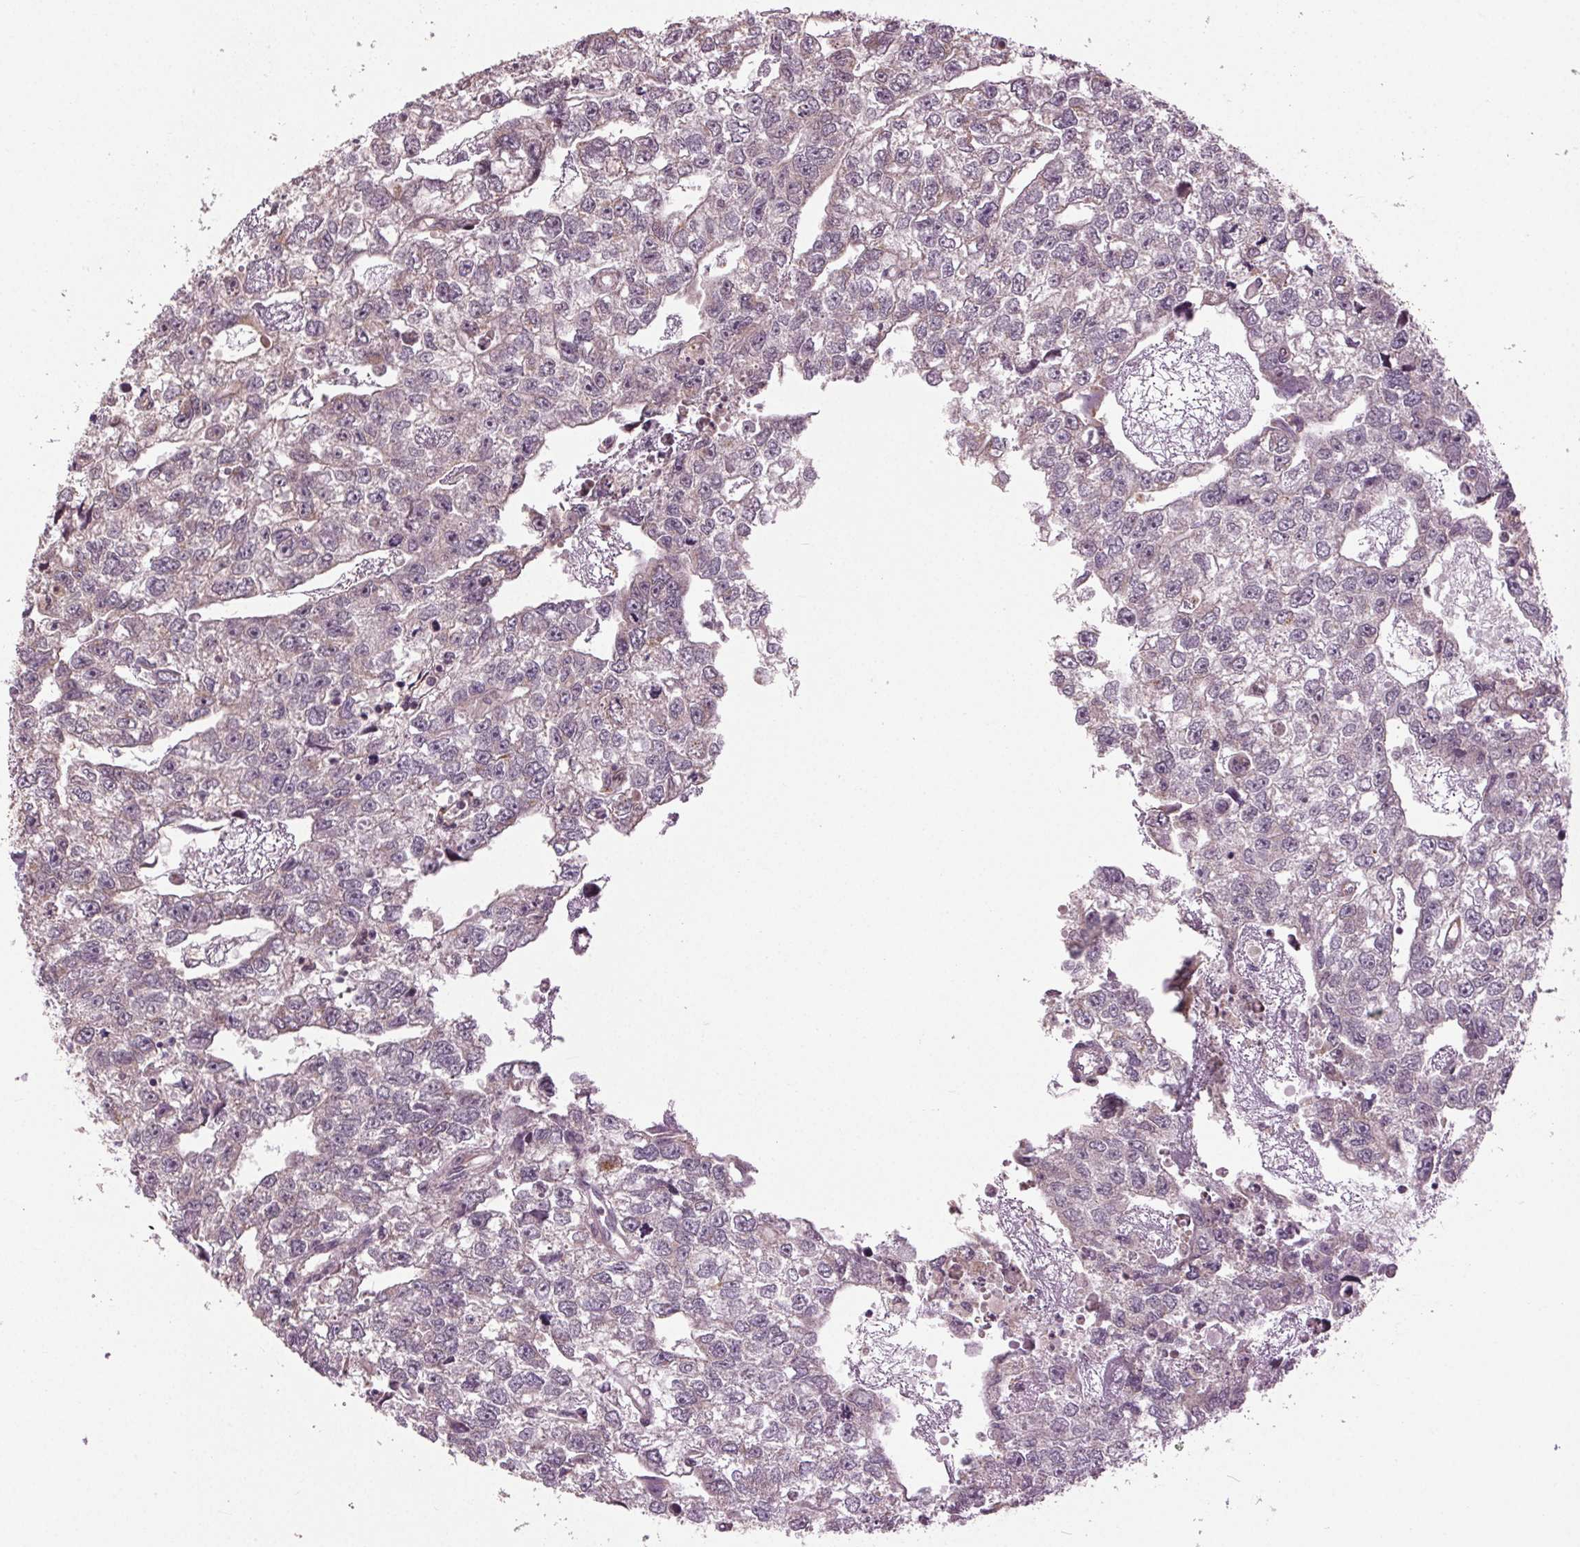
{"staining": {"intensity": "negative", "quantity": "none", "location": "none"}, "tissue": "testis cancer", "cell_type": "Tumor cells", "image_type": "cancer", "snomed": [{"axis": "morphology", "description": "Carcinoma, Embryonal, NOS"}, {"axis": "morphology", "description": "Teratoma, malignant, NOS"}, {"axis": "topography", "description": "Testis"}], "caption": "Teratoma (malignant) (testis) was stained to show a protein in brown. There is no significant positivity in tumor cells. (DAB (3,3'-diaminobenzidine) IHC visualized using brightfield microscopy, high magnification).", "gene": "BSDC1", "patient": {"sex": "male", "age": 44}}